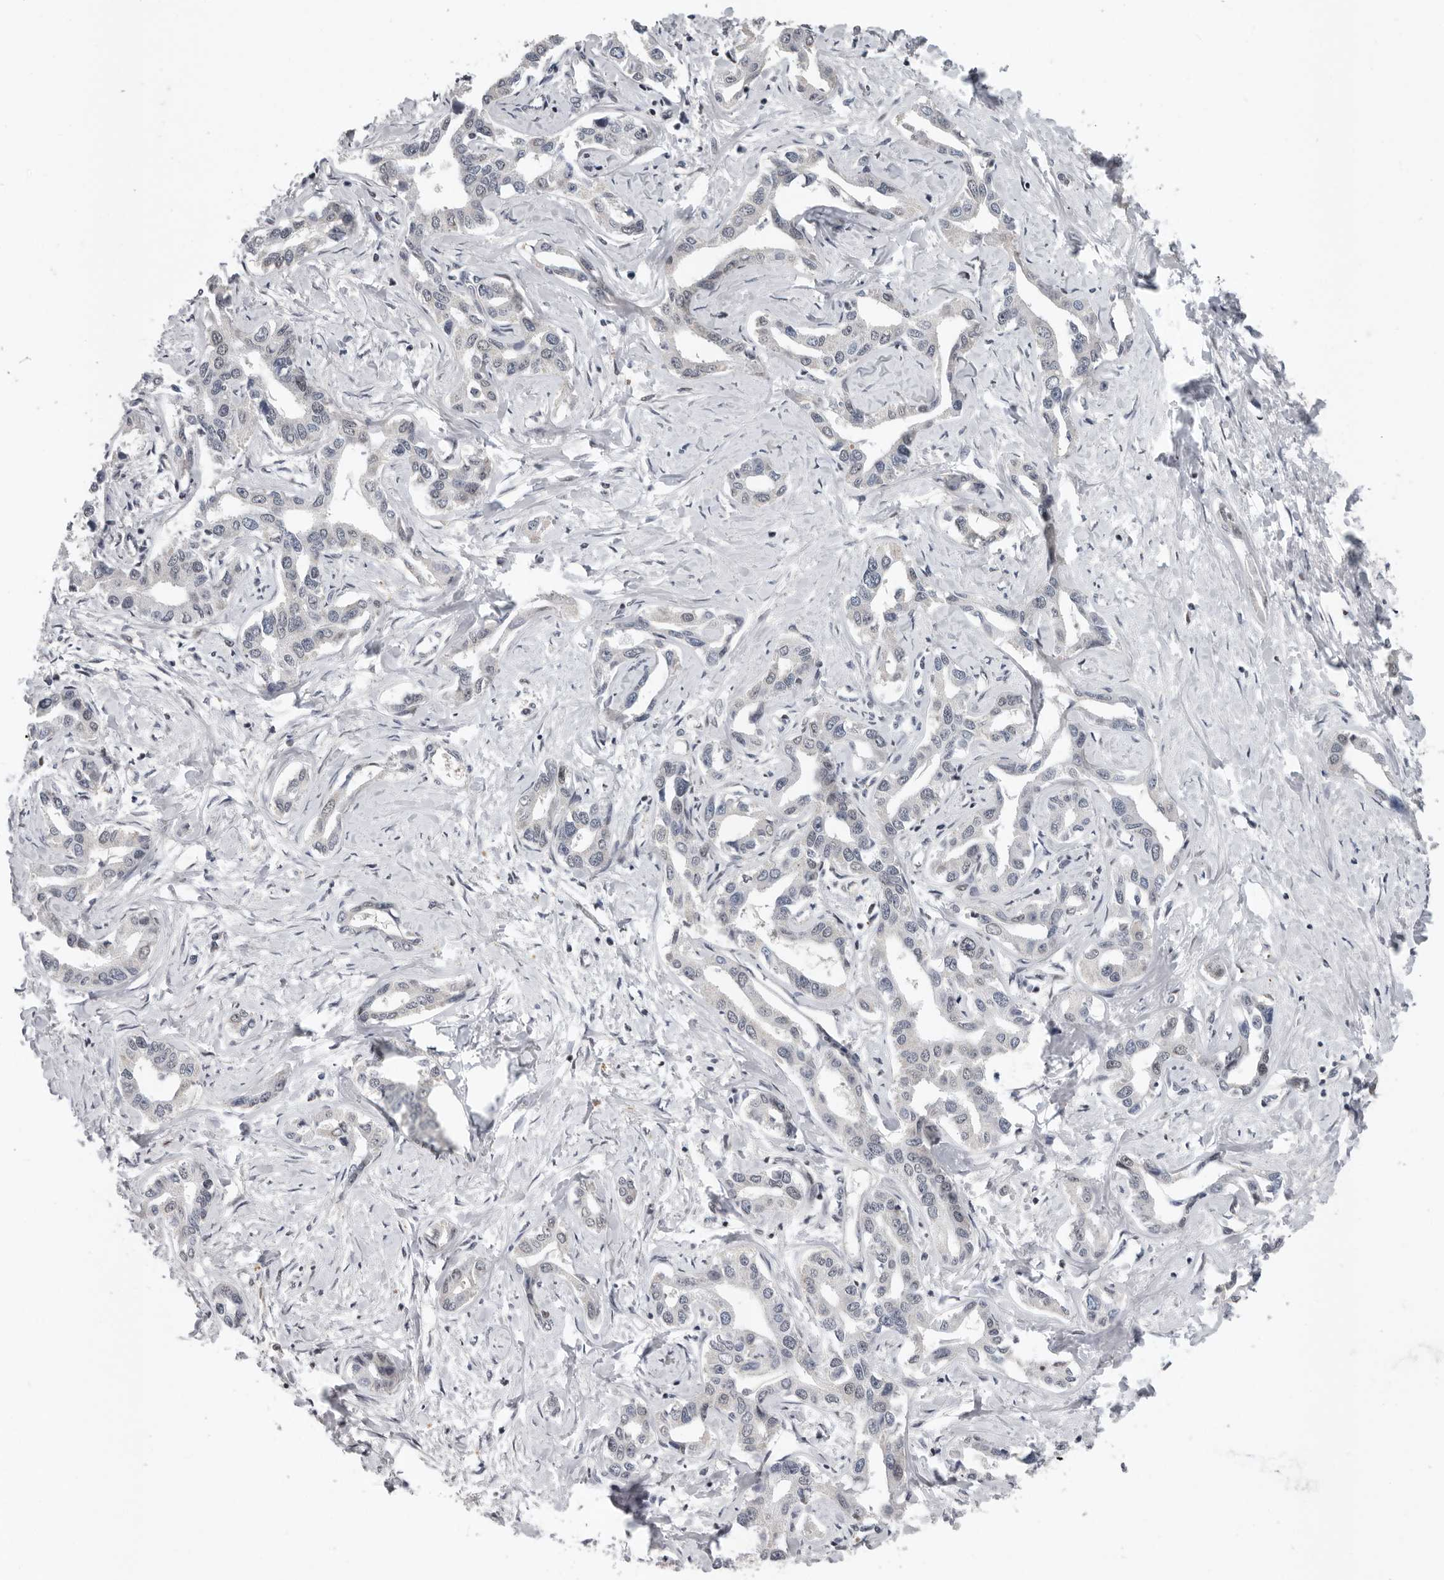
{"staining": {"intensity": "negative", "quantity": "none", "location": "none"}, "tissue": "liver cancer", "cell_type": "Tumor cells", "image_type": "cancer", "snomed": [{"axis": "morphology", "description": "Cholangiocarcinoma"}, {"axis": "topography", "description": "Liver"}], "caption": "The histopathology image shows no significant positivity in tumor cells of cholangiocarcinoma (liver). The staining was performed using DAB (3,3'-diaminobenzidine) to visualize the protein expression in brown, while the nuclei were stained in blue with hematoxylin (Magnification: 20x).", "gene": "RALGPS2", "patient": {"sex": "male", "age": 59}}